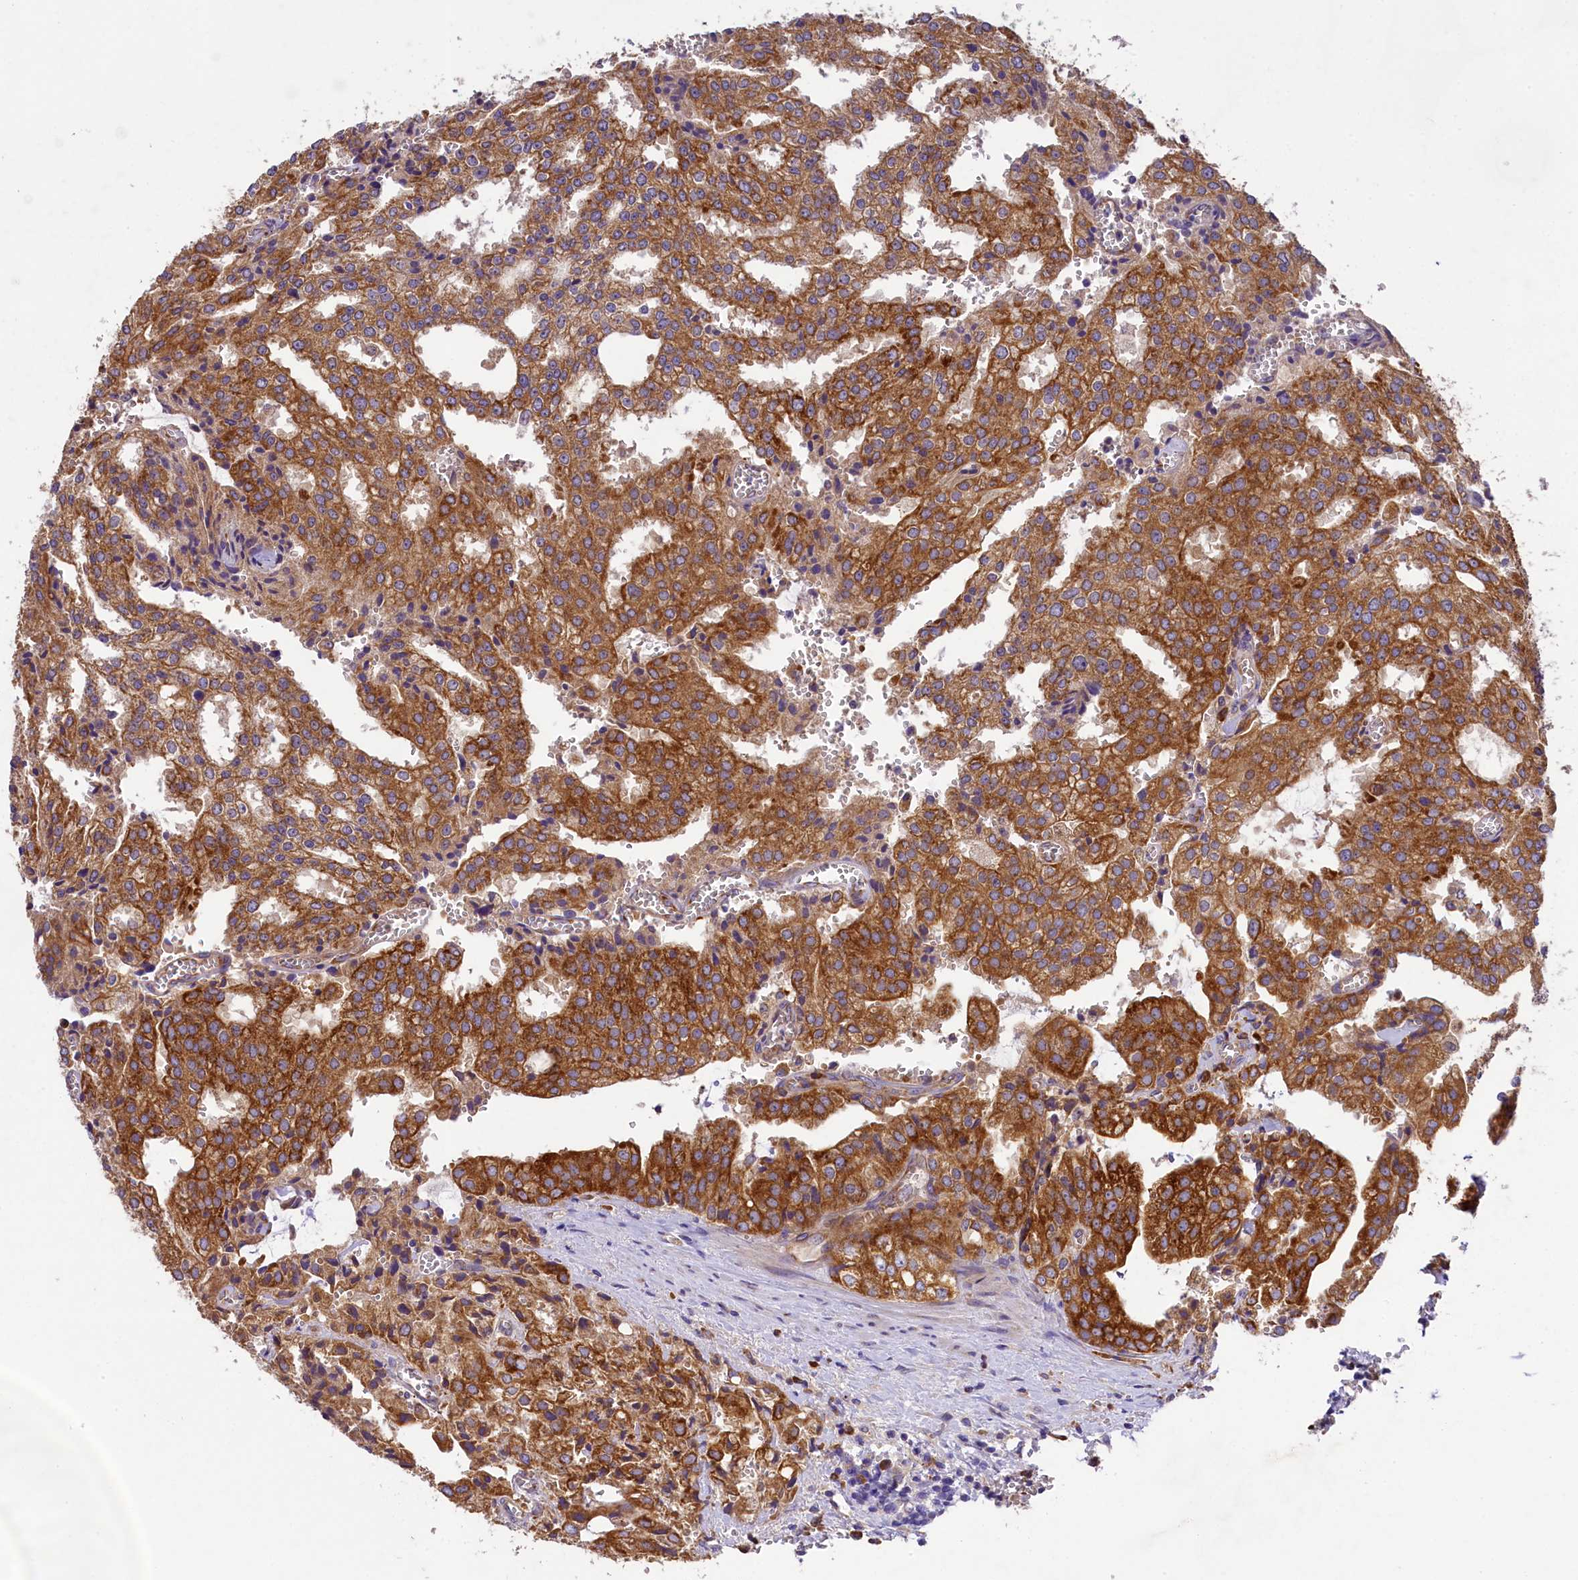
{"staining": {"intensity": "strong", "quantity": ">75%", "location": "cytoplasmic/membranous"}, "tissue": "prostate cancer", "cell_type": "Tumor cells", "image_type": "cancer", "snomed": [{"axis": "morphology", "description": "Adenocarcinoma, High grade"}, {"axis": "topography", "description": "Prostate"}], "caption": "This photomicrograph displays adenocarcinoma (high-grade) (prostate) stained with immunohistochemistry to label a protein in brown. The cytoplasmic/membranous of tumor cells show strong positivity for the protein. Nuclei are counter-stained blue.", "gene": "LARP4", "patient": {"sex": "male", "age": 68}}